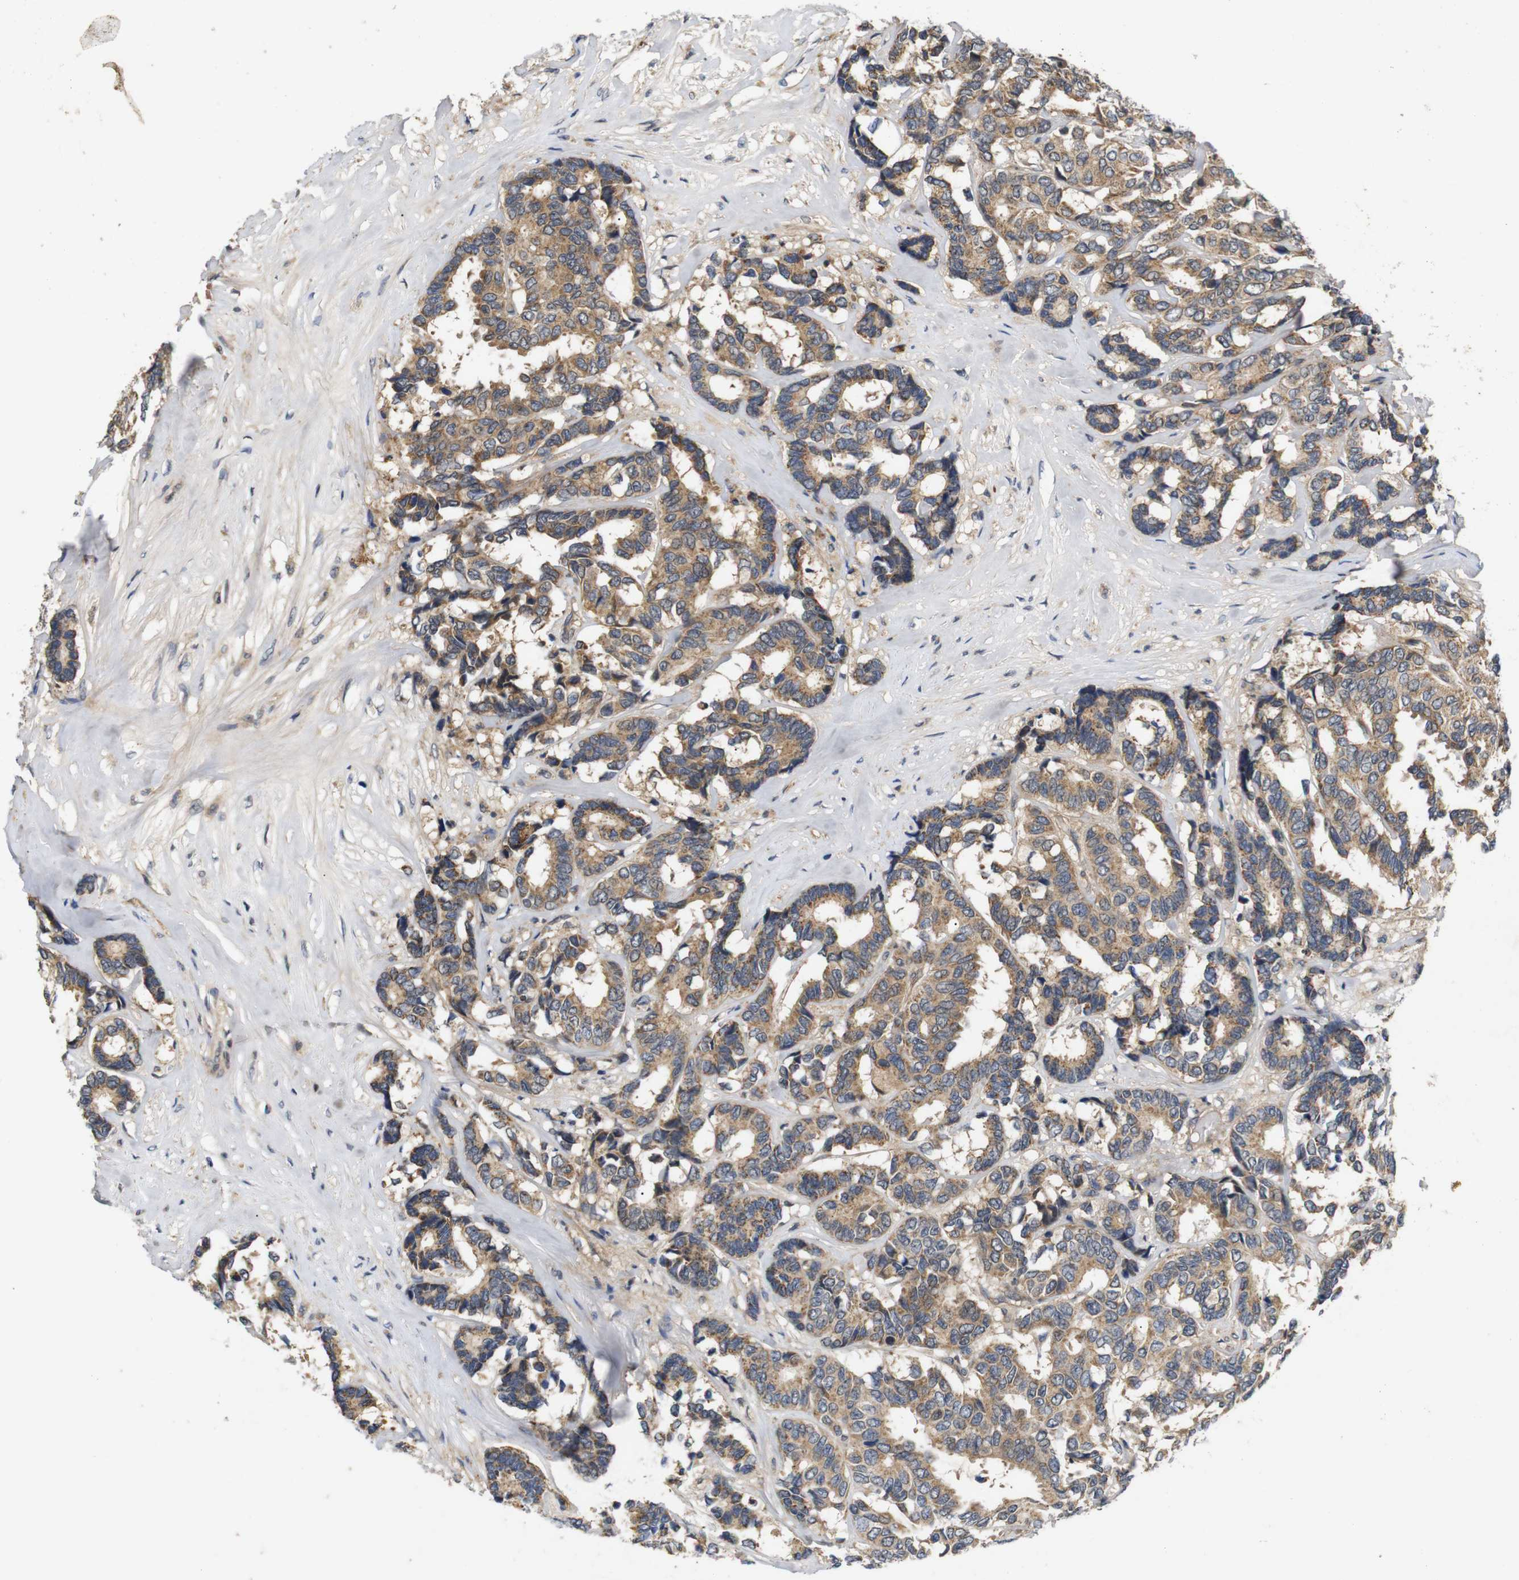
{"staining": {"intensity": "moderate", "quantity": ">75%", "location": "cytoplasmic/membranous"}, "tissue": "breast cancer", "cell_type": "Tumor cells", "image_type": "cancer", "snomed": [{"axis": "morphology", "description": "Duct carcinoma"}, {"axis": "topography", "description": "Breast"}], "caption": "Breast intraductal carcinoma stained for a protein reveals moderate cytoplasmic/membranous positivity in tumor cells. Immunohistochemistry stains the protein in brown and the nuclei are stained blue.", "gene": "RIPK1", "patient": {"sex": "female", "age": 87}}